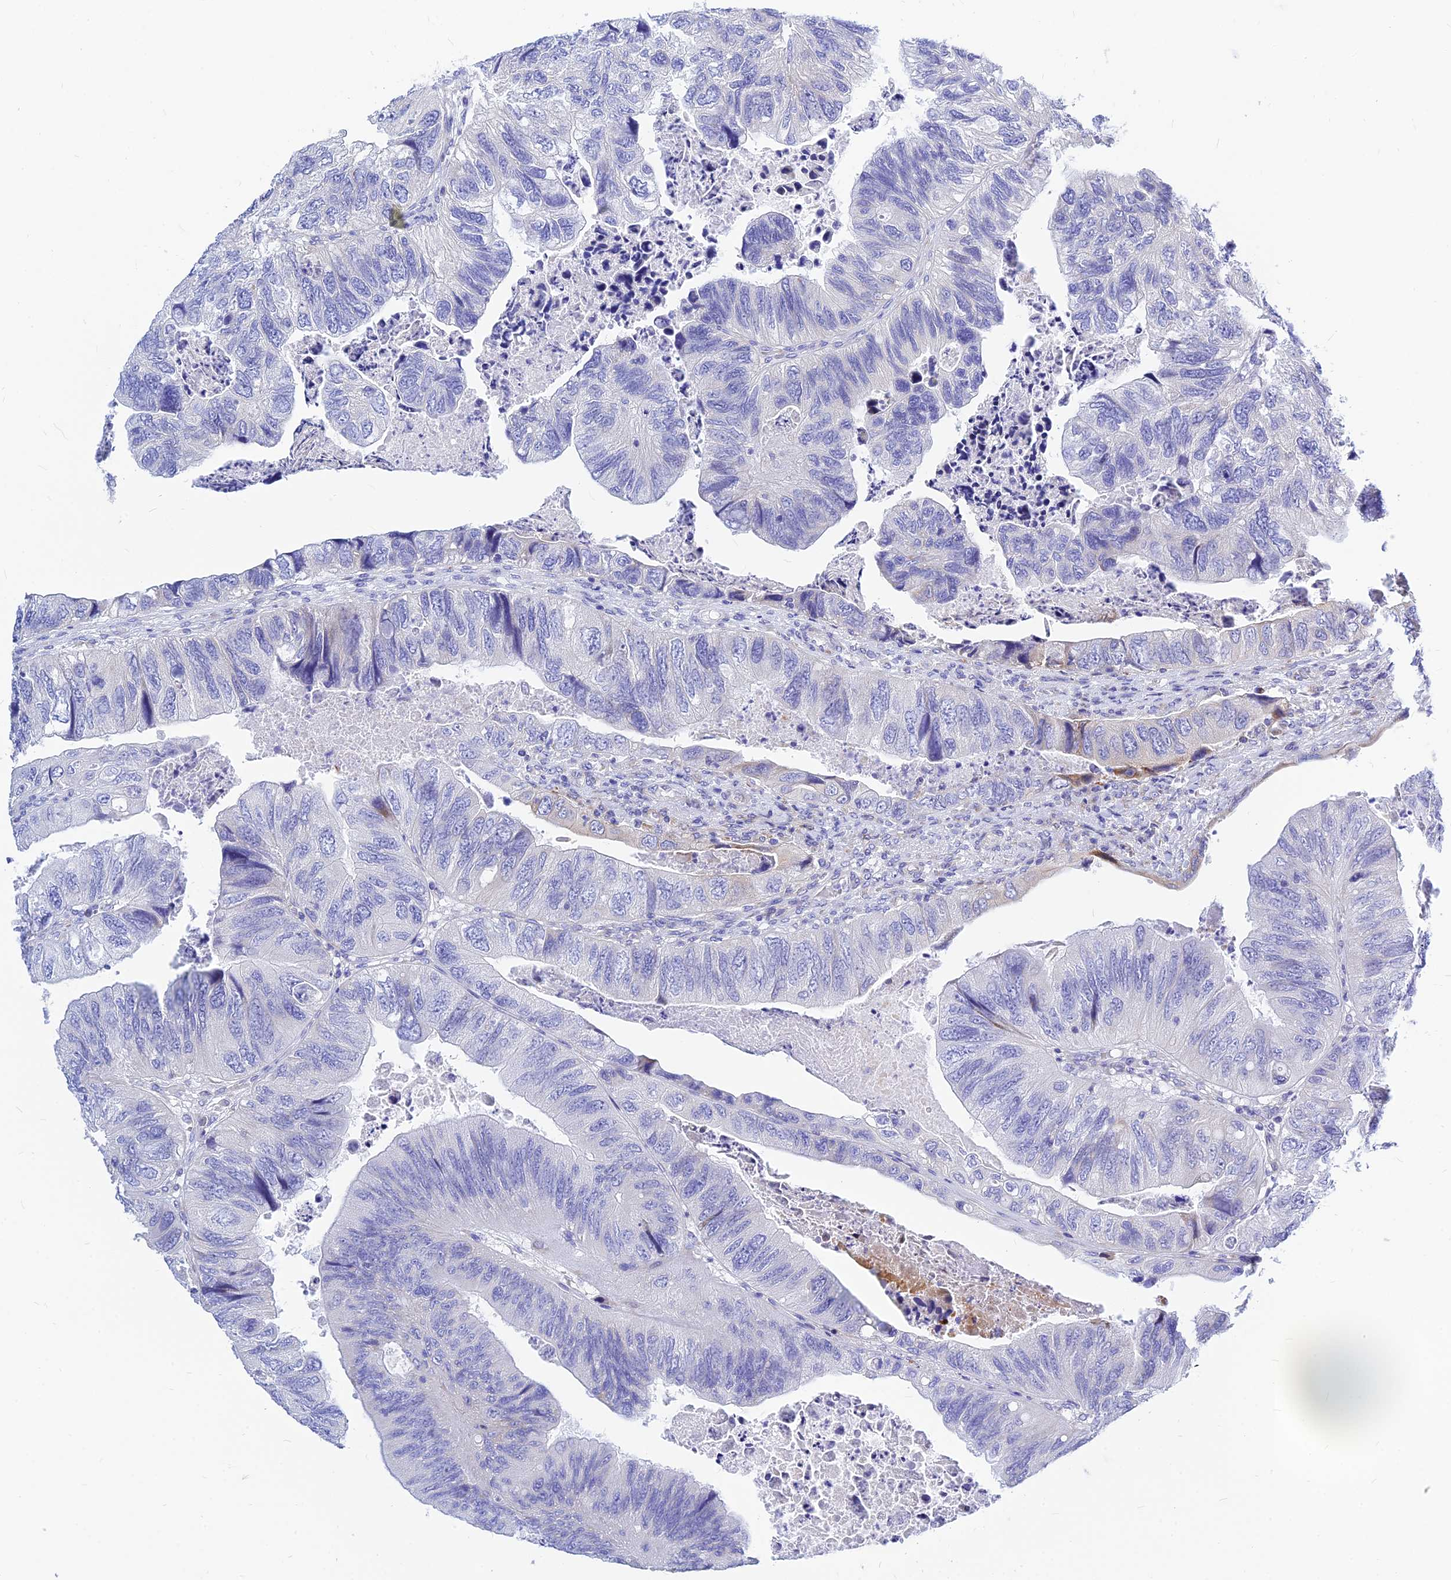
{"staining": {"intensity": "negative", "quantity": "none", "location": "none"}, "tissue": "colorectal cancer", "cell_type": "Tumor cells", "image_type": "cancer", "snomed": [{"axis": "morphology", "description": "Adenocarcinoma, NOS"}, {"axis": "topography", "description": "Rectum"}], "caption": "Immunohistochemistry (IHC) histopathology image of human colorectal cancer (adenocarcinoma) stained for a protein (brown), which displays no positivity in tumor cells.", "gene": "CNOT6", "patient": {"sex": "male", "age": 63}}